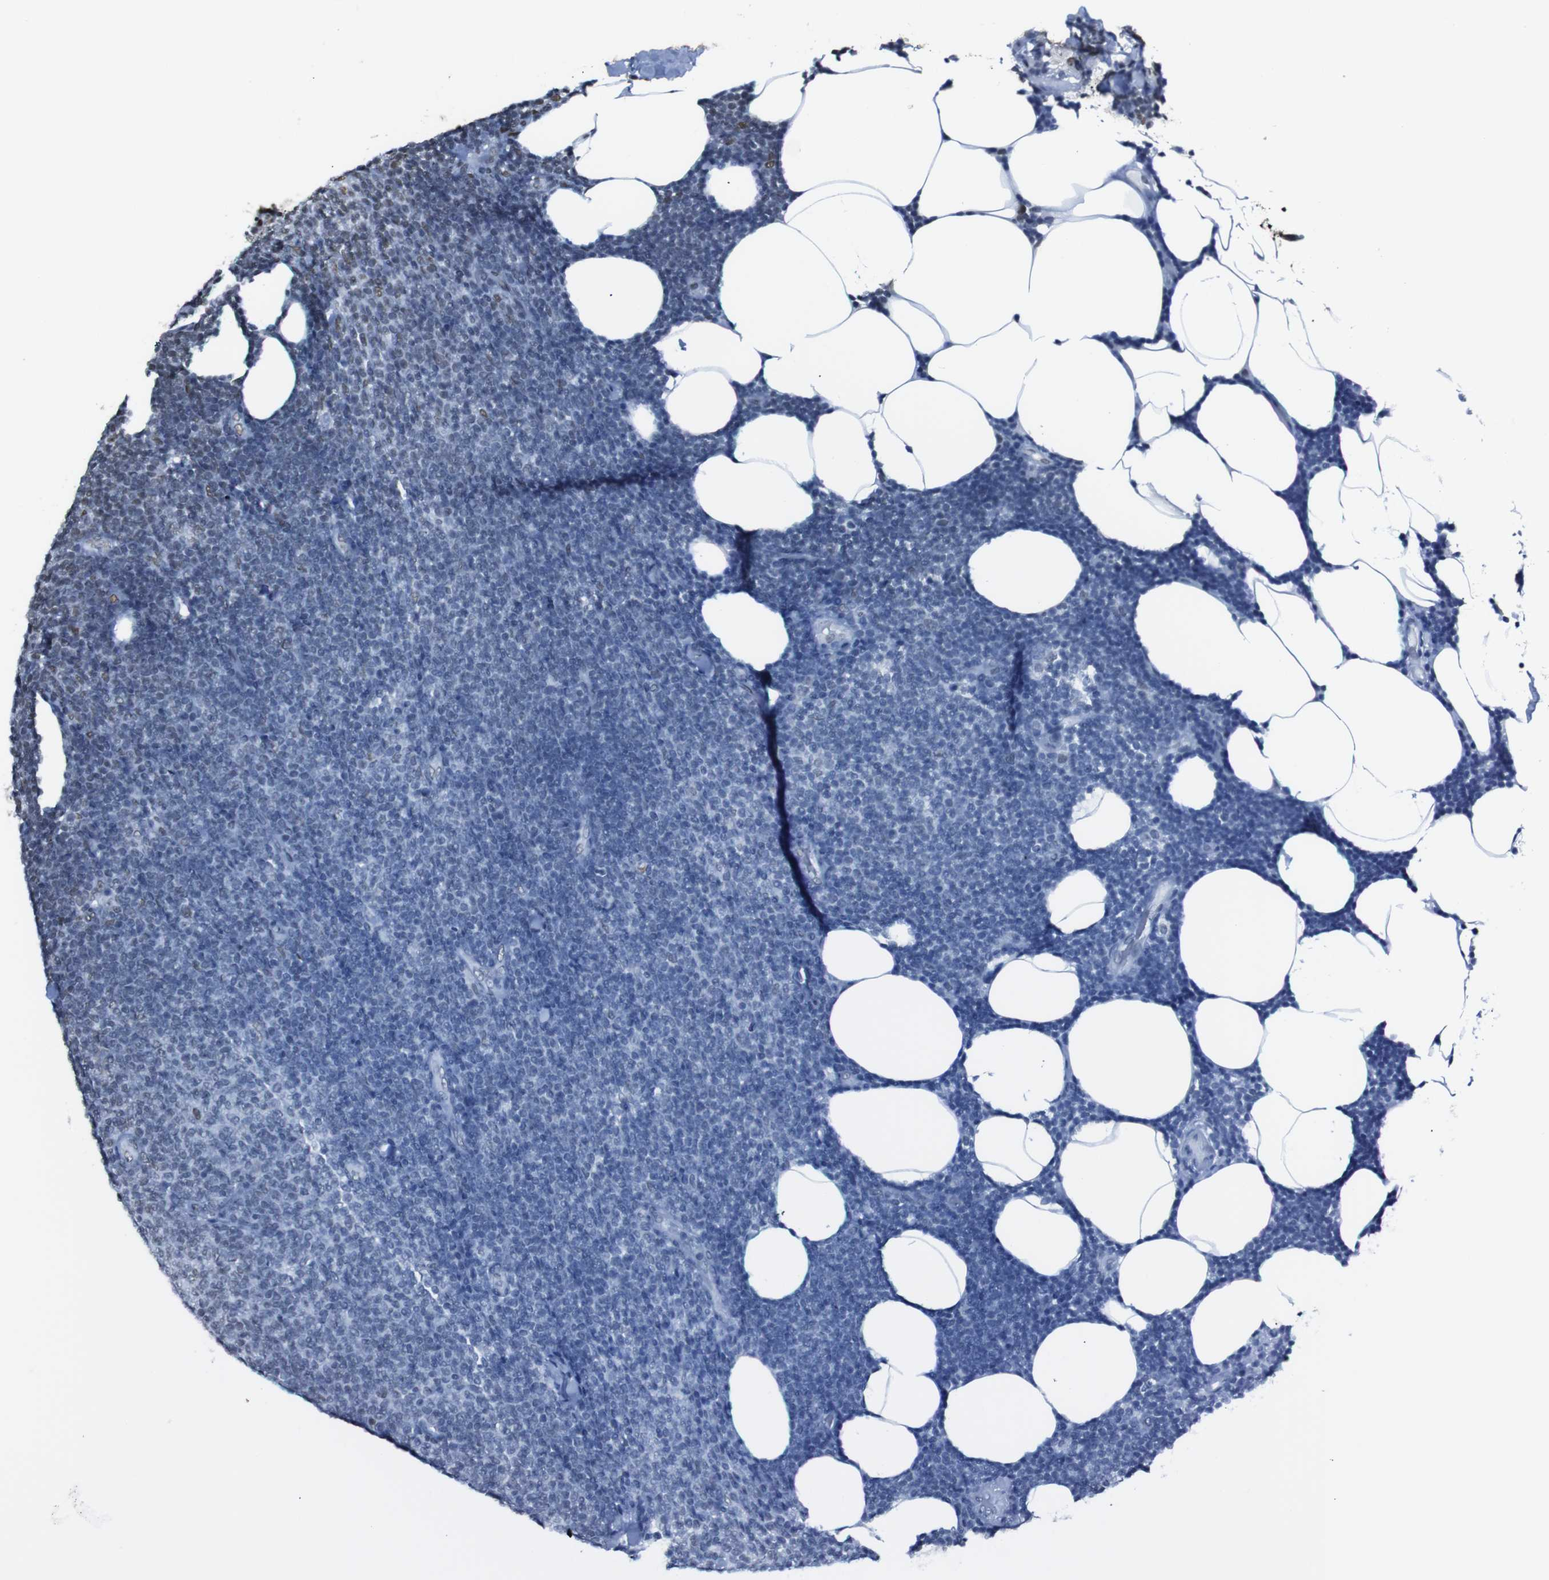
{"staining": {"intensity": "negative", "quantity": "none", "location": "none"}, "tissue": "lymphoma", "cell_type": "Tumor cells", "image_type": "cancer", "snomed": [{"axis": "morphology", "description": "Malignant lymphoma, non-Hodgkin's type, Low grade"}, {"axis": "topography", "description": "Lymph node"}], "caption": "Tumor cells show no significant staining in lymphoma.", "gene": "ROMO1", "patient": {"sex": "male", "age": 66}}